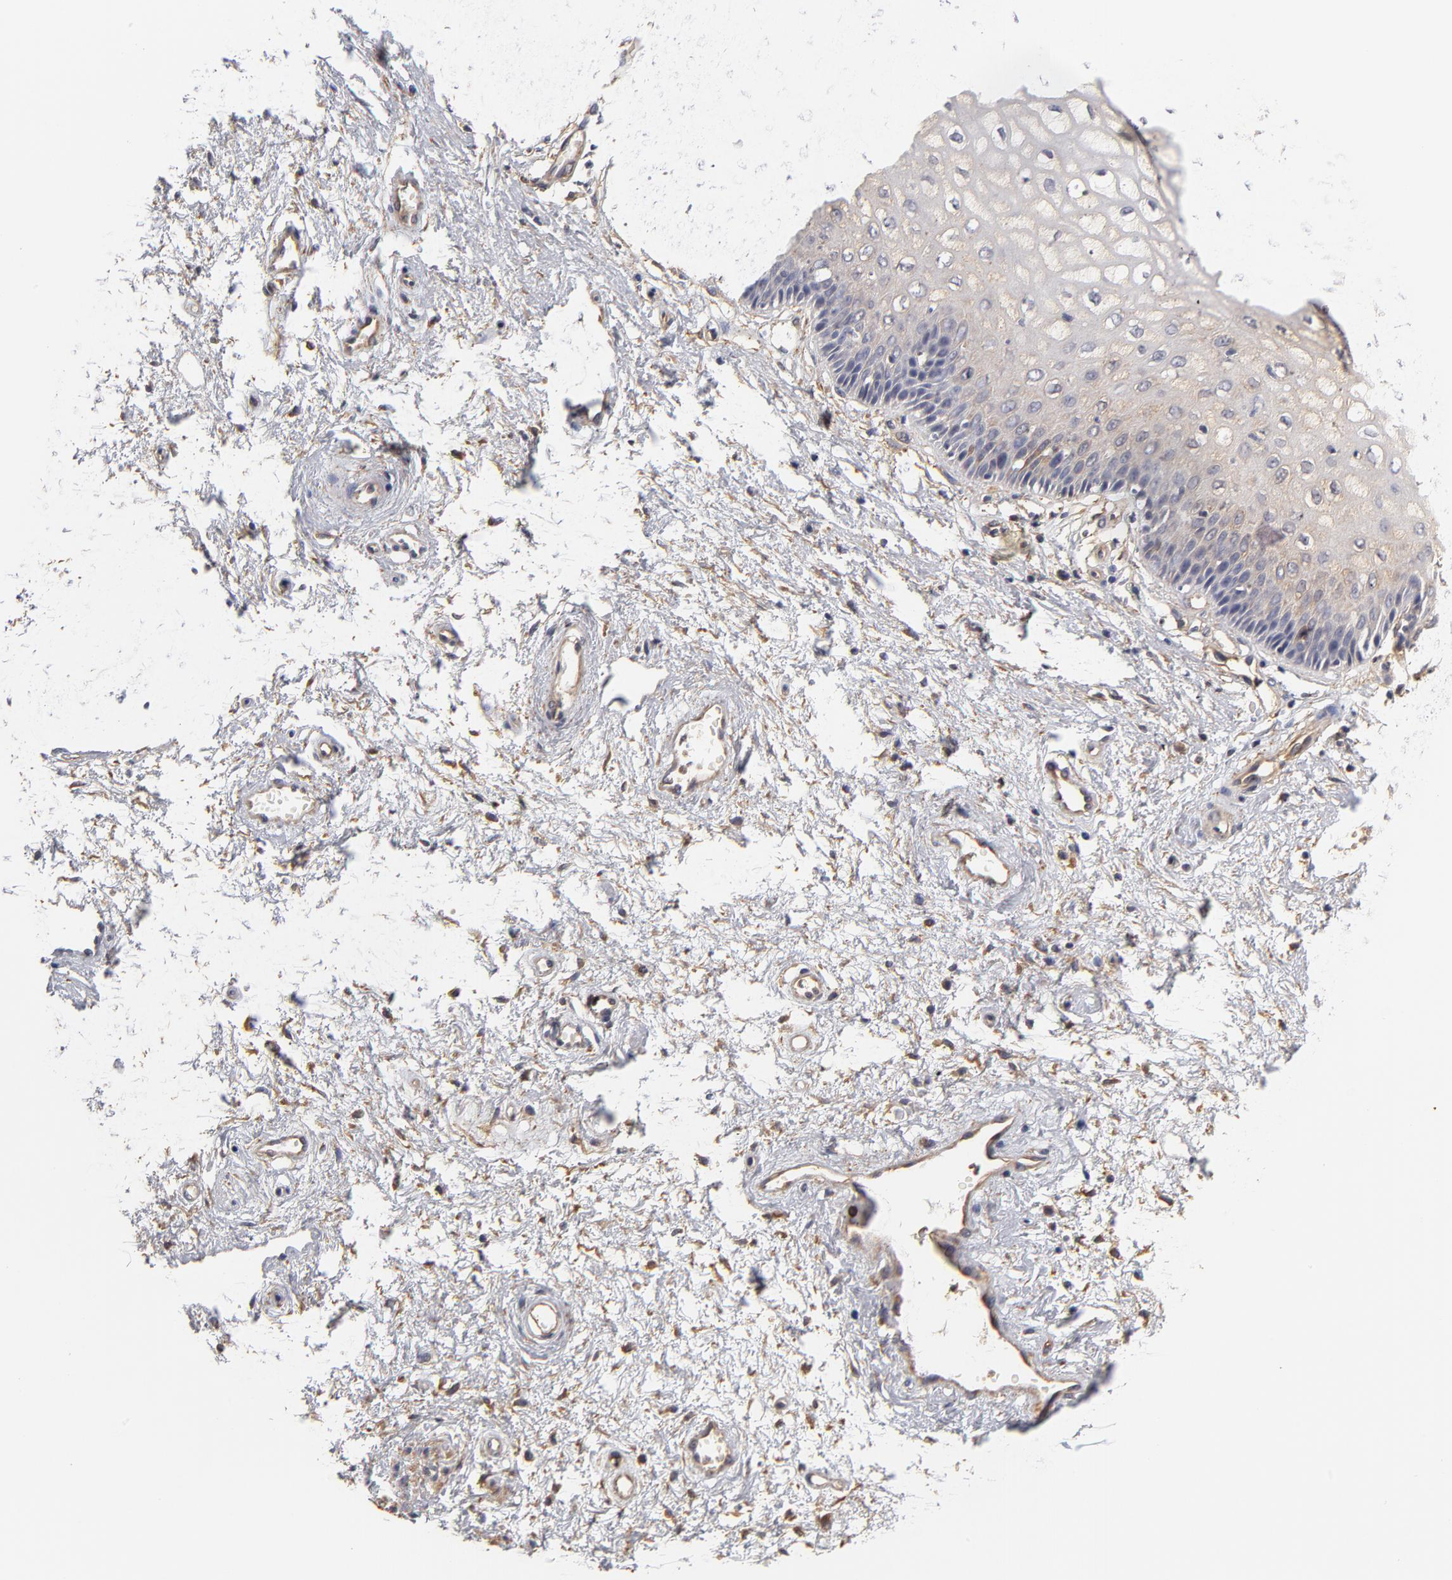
{"staining": {"intensity": "weak", "quantity": "25%-75%", "location": "cytoplasmic/membranous"}, "tissue": "vagina", "cell_type": "Squamous epithelial cells", "image_type": "normal", "snomed": [{"axis": "morphology", "description": "Normal tissue, NOS"}, {"axis": "topography", "description": "Vagina"}], "caption": "Immunohistochemical staining of unremarkable vagina exhibits low levels of weak cytoplasmic/membranous expression in approximately 25%-75% of squamous epithelial cells. The protein is stained brown, and the nuclei are stained in blue (DAB IHC with brightfield microscopy, high magnification).", "gene": "FCMR", "patient": {"sex": "female", "age": 34}}